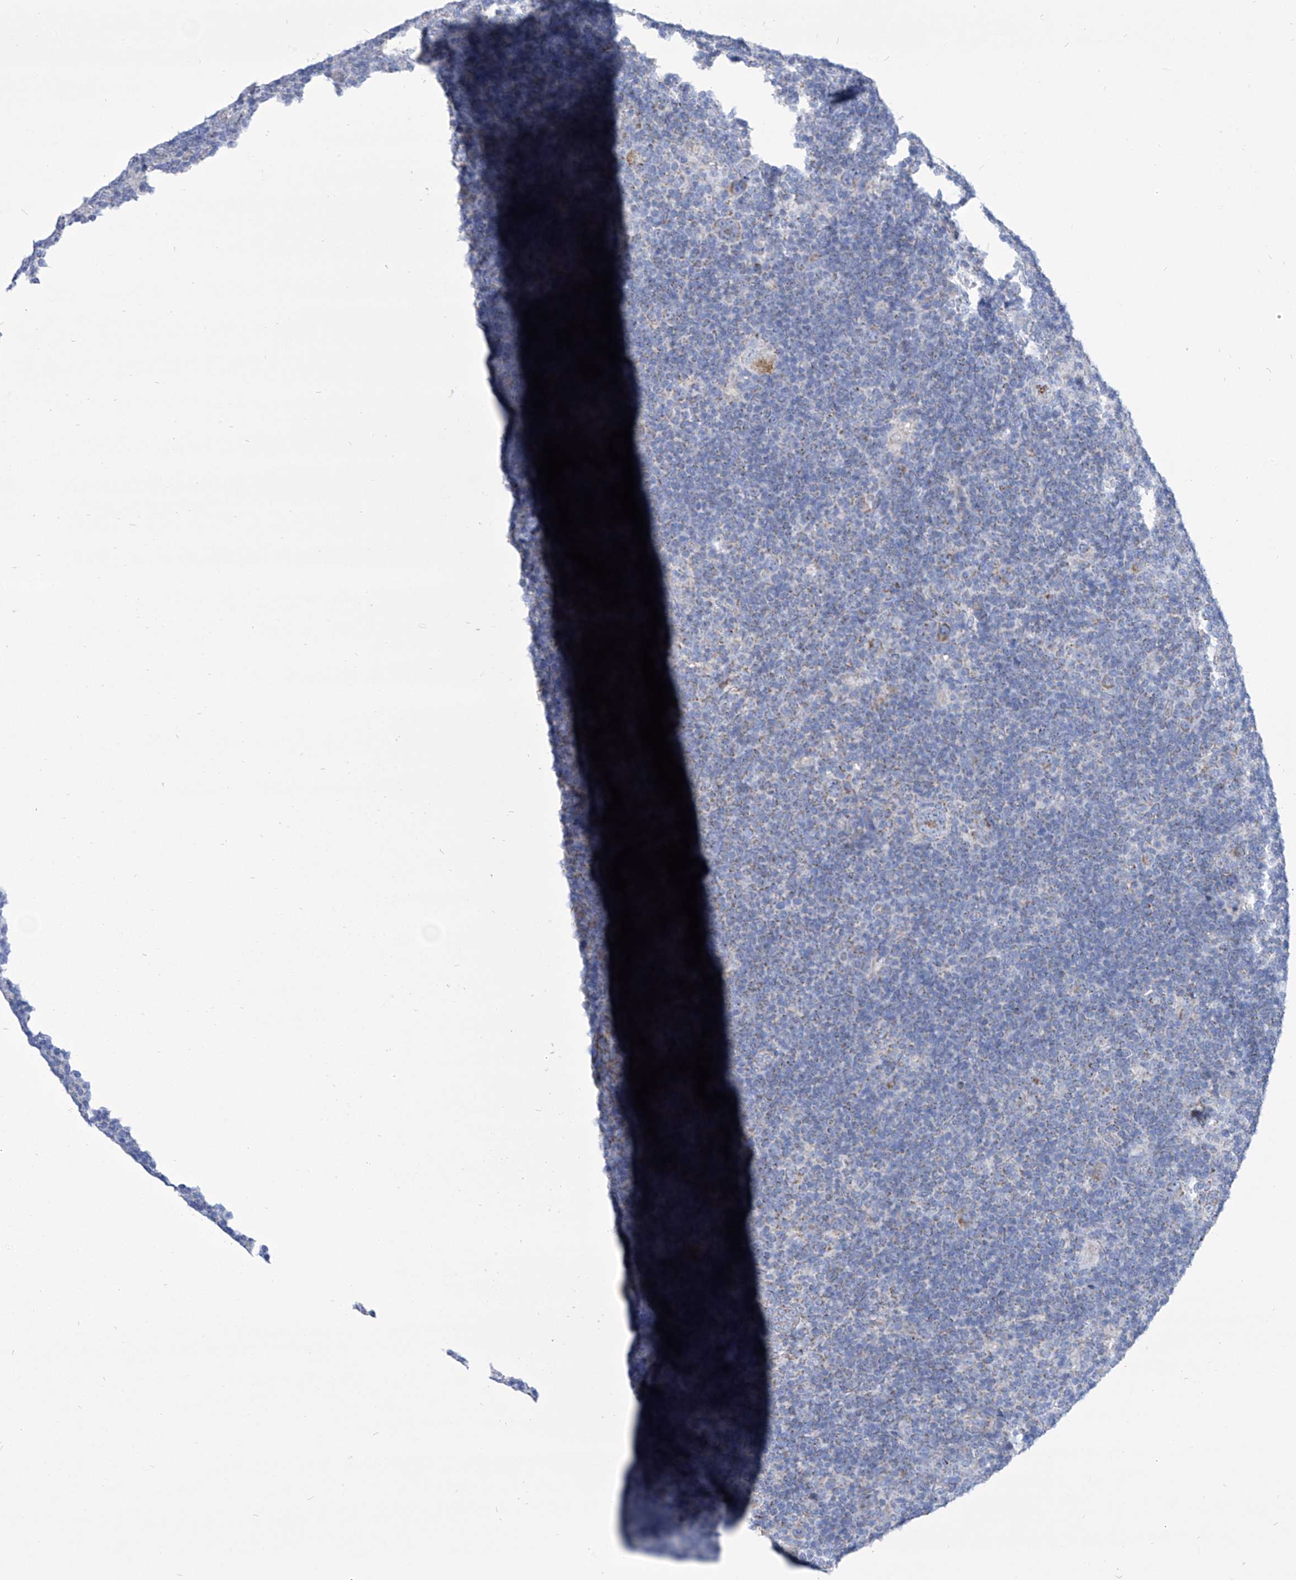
{"staining": {"intensity": "moderate", "quantity": "<25%", "location": "cytoplasmic/membranous"}, "tissue": "lymphoma", "cell_type": "Tumor cells", "image_type": "cancer", "snomed": [{"axis": "morphology", "description": "Hodgkin's disease, NOS"}, {"axis": "topography", "description": "Lymph node"}], "caption": "Protein expression analysis of human Hodgkin's disease reveals moderate cytoplasmic/membranous positivity in approximately <25% of tumor cells. (IHC, brightfield microscopy, high magnification).", "gene": "COQ3", "patient": {"sex": "female", "age": 57}}